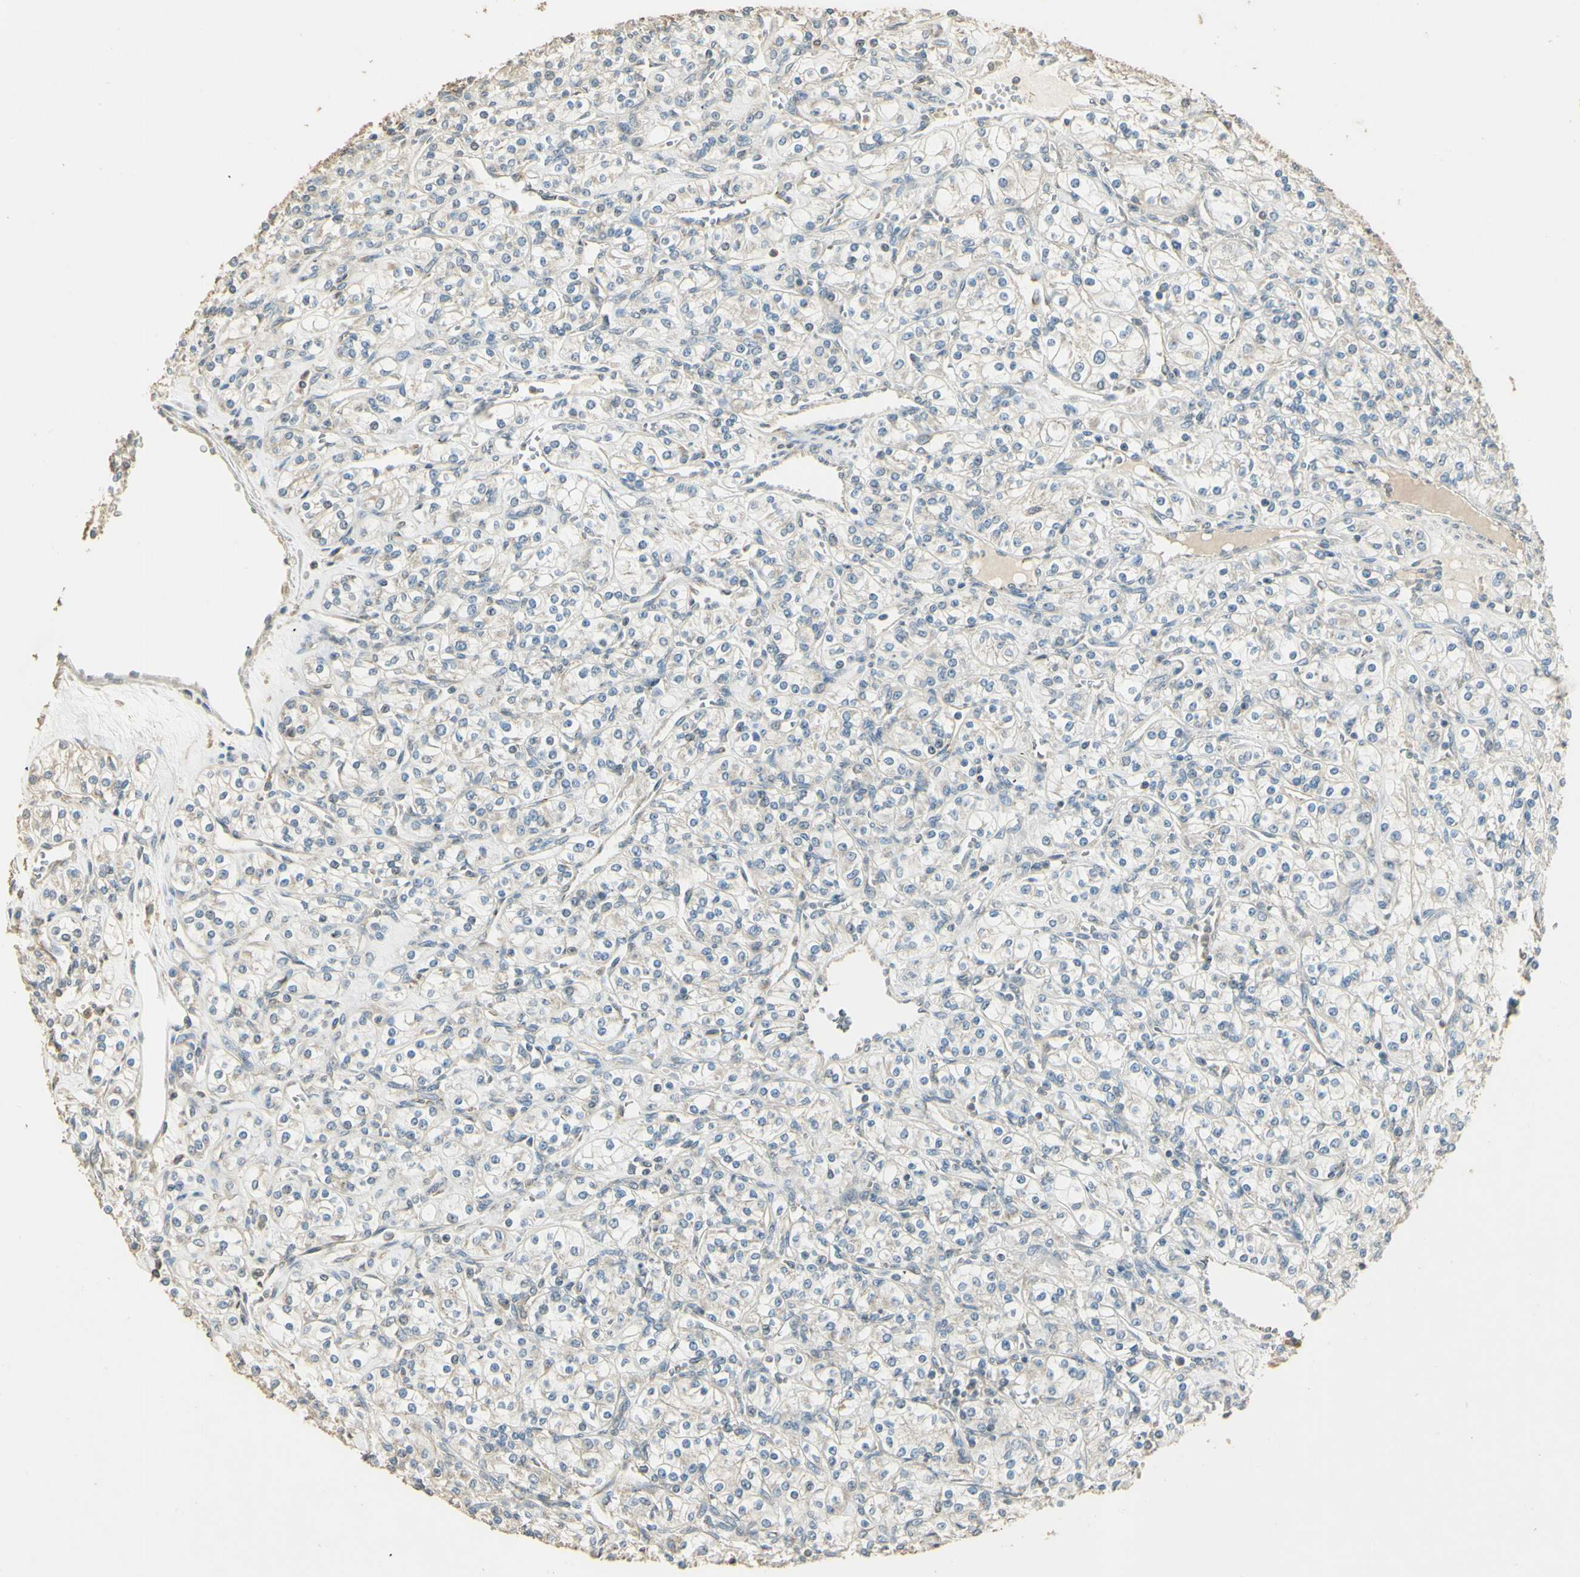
{"staining": {"intensity": "negative", "quantity": "none", "location": "none"}, "tissue": "renal cancer", "cell_type": "Tumor cells", "image_type": "cancer", "snomed": [{"axis": "morphology", "description": "Adenocarcinoma, NOS"}, {"axis": "topography", "description": "Kidney"}], "caption": "An image of renal cancer (adenocarcinoma) stained for a protein exhibits no brown staining in tumor cells.", "gene": "UXS1", "patient": {"sex": "male", "age": 77}}